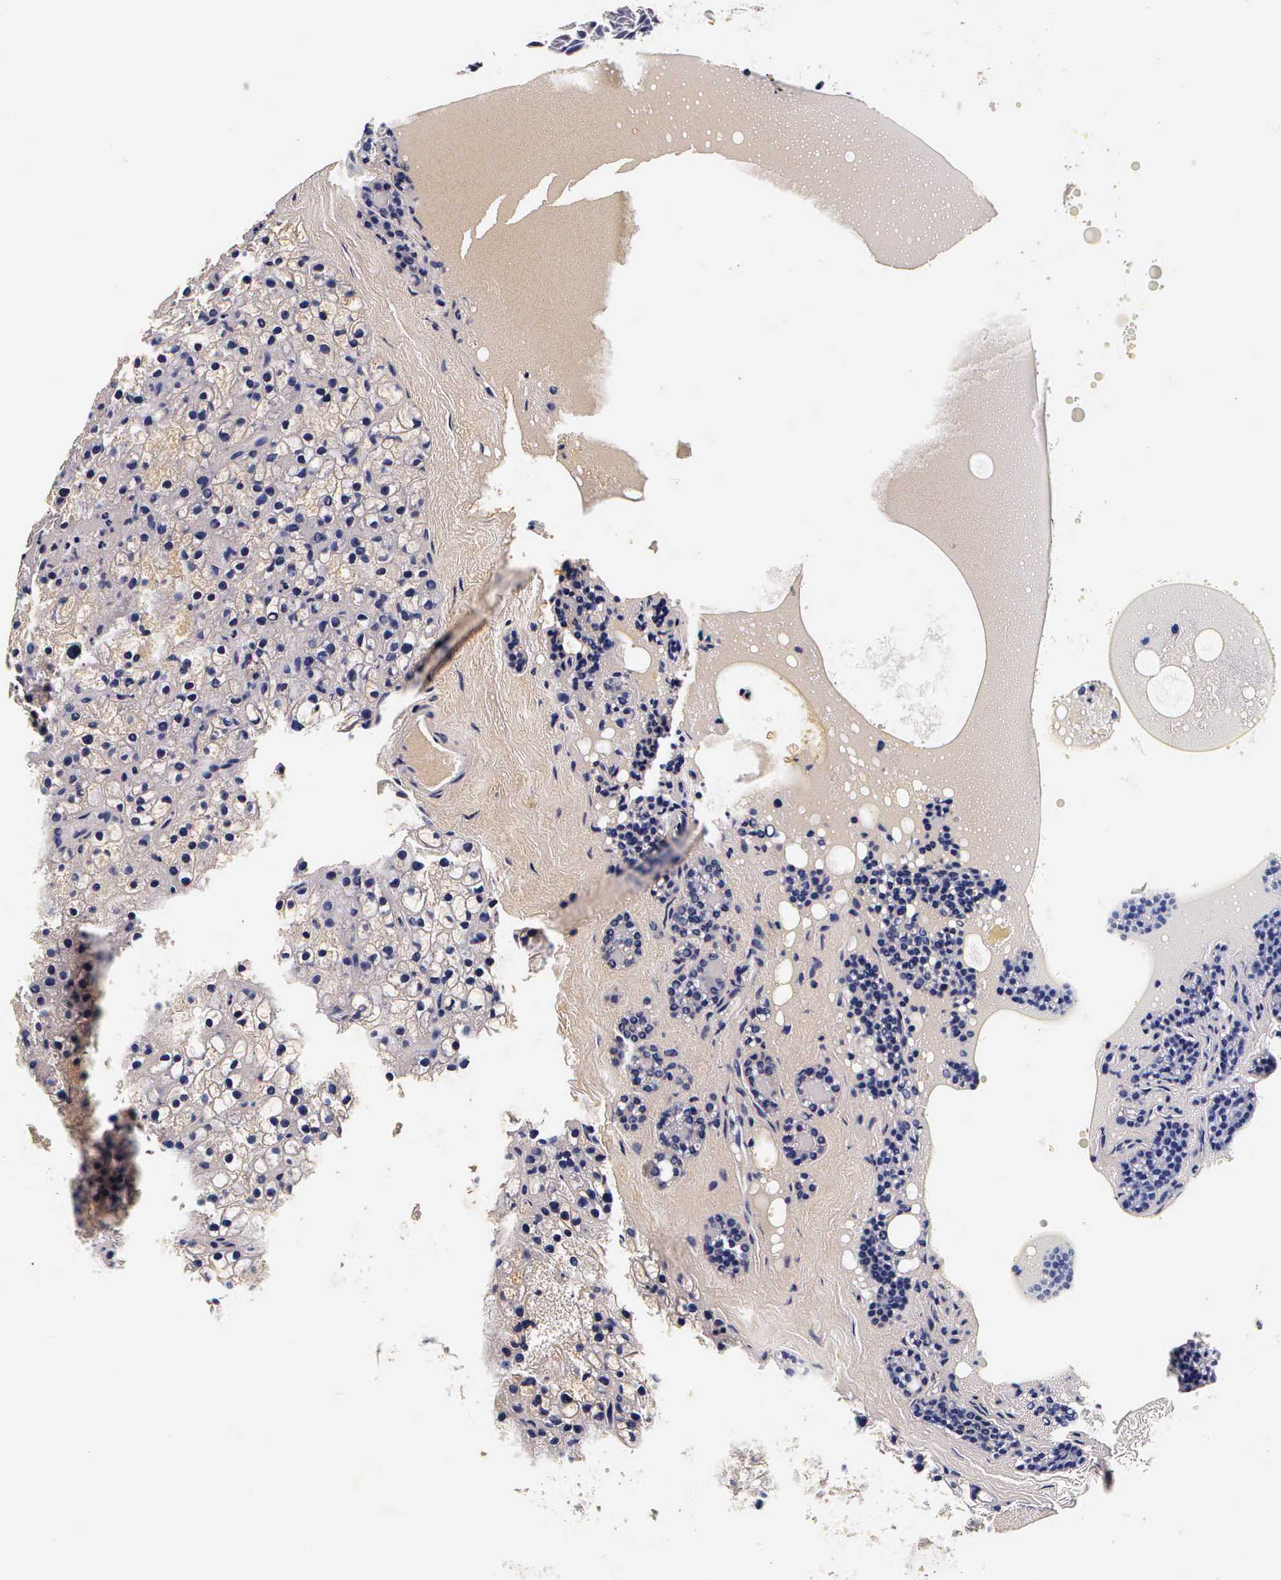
{"staining": {"intensity": "weak", "quantity": "25%-75%", "location": "cytoplasmic/membranous"}, "tissue": "parathyroid gland", "cell_type": "Glandular cells", "image_type": "normal", "snomed": [{"axis": "morphology", "description": "Normal tissue, NOS"}, {"axis": "topography", "description": "Parathyroid gland"}], "caption": "IHC (DAB) staining of normal parathyroid gland demonstrates weak cytoplasmic/membranous protein staining in approximately 25%-75% of glandular cells. IHC stains the protein in brown and the nuclei are stained blue.", "gene": "CTSB", "patient": {"sex": "female", "age": 71}}